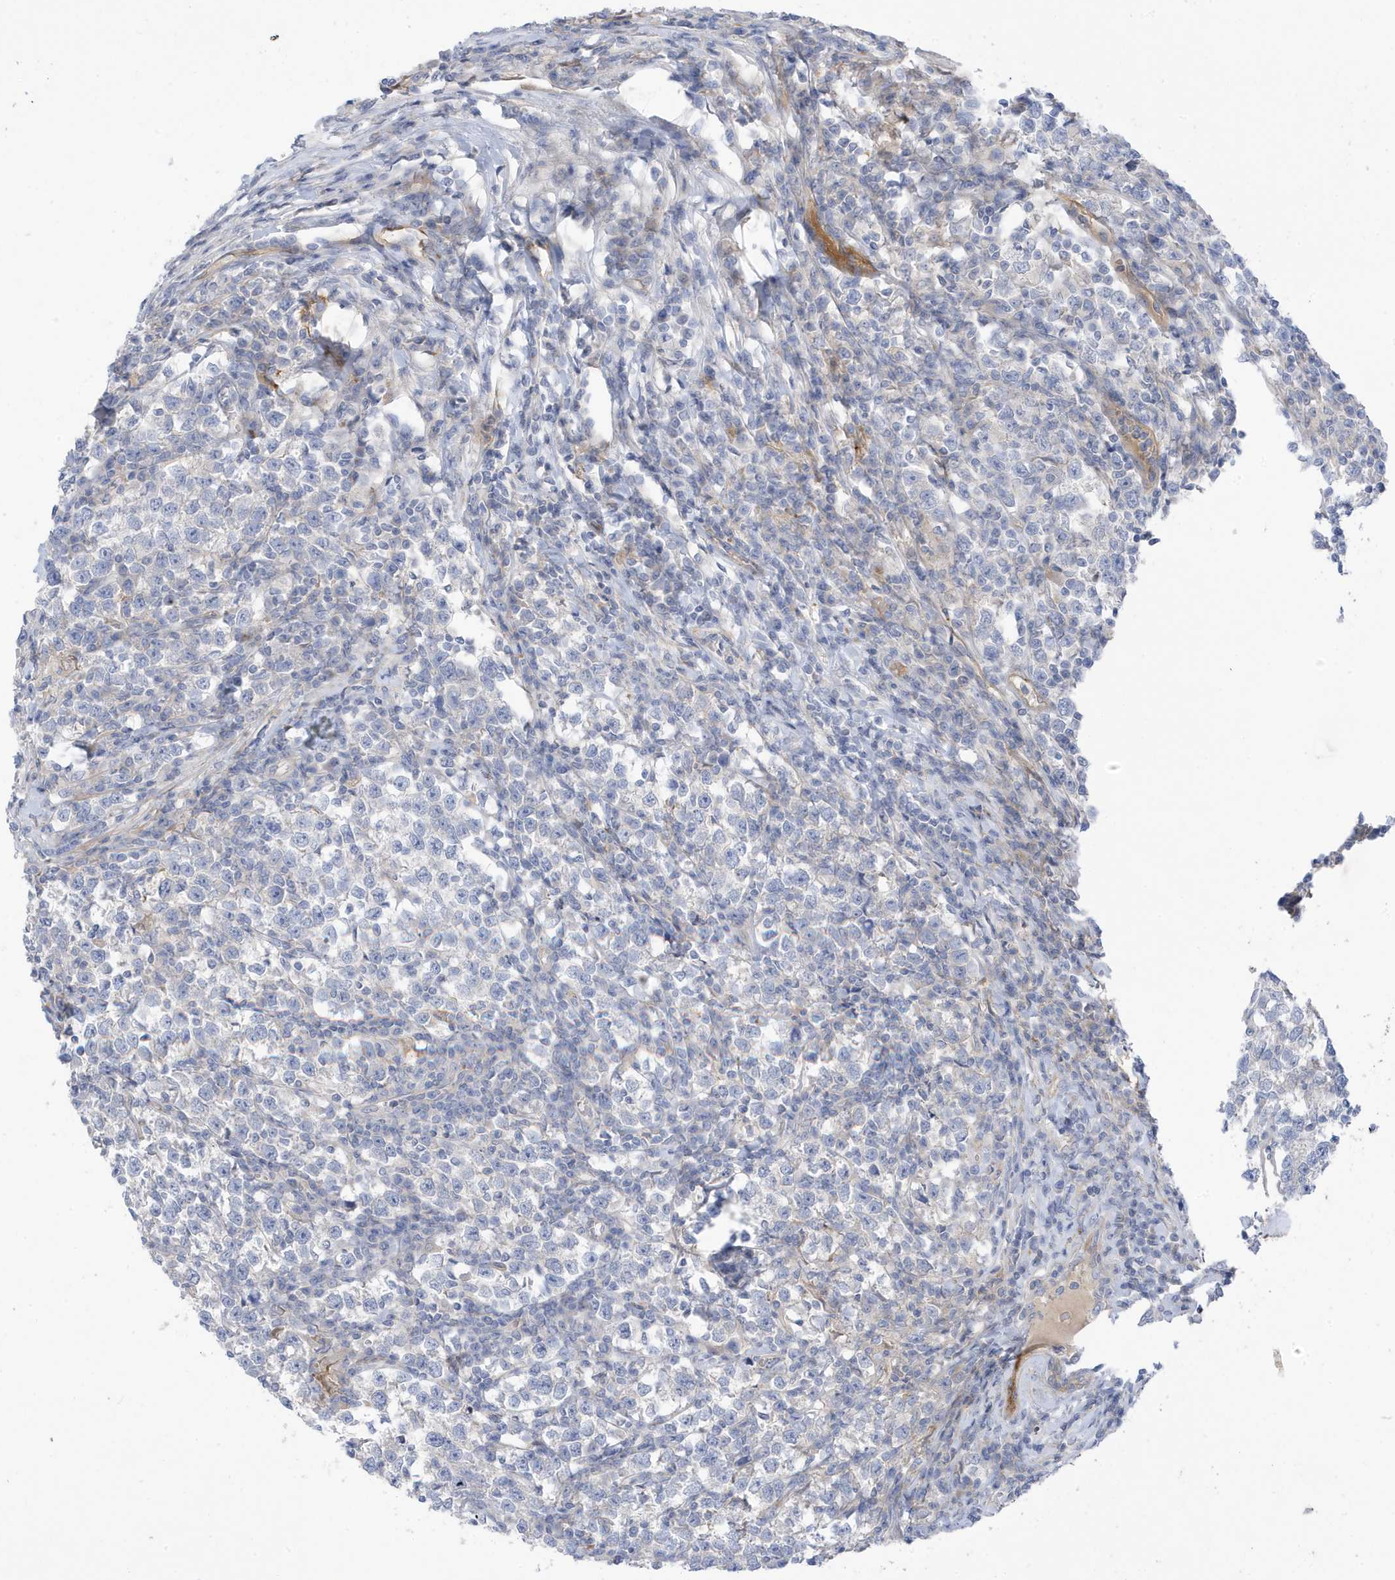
{"staining": {"intensity": "negative", "quantity": "none", "location": "none"}, "tissue": "testis cancer", "cell_type": "Tumor cells", "image_type": "cancer", "snomed": [{"axis": "morphology", "description": "Normal tissue, NOS"}, {"axis": "morphology", "description": "Seminoma, NOS"}, {"axis": "topography", "description": "Testis"}], "caption": "IHC of seminoma (testis) shows no expression in tumor cells.", "gene": "ATP13A5", "patient": {"sex": "male", "age": 43}}